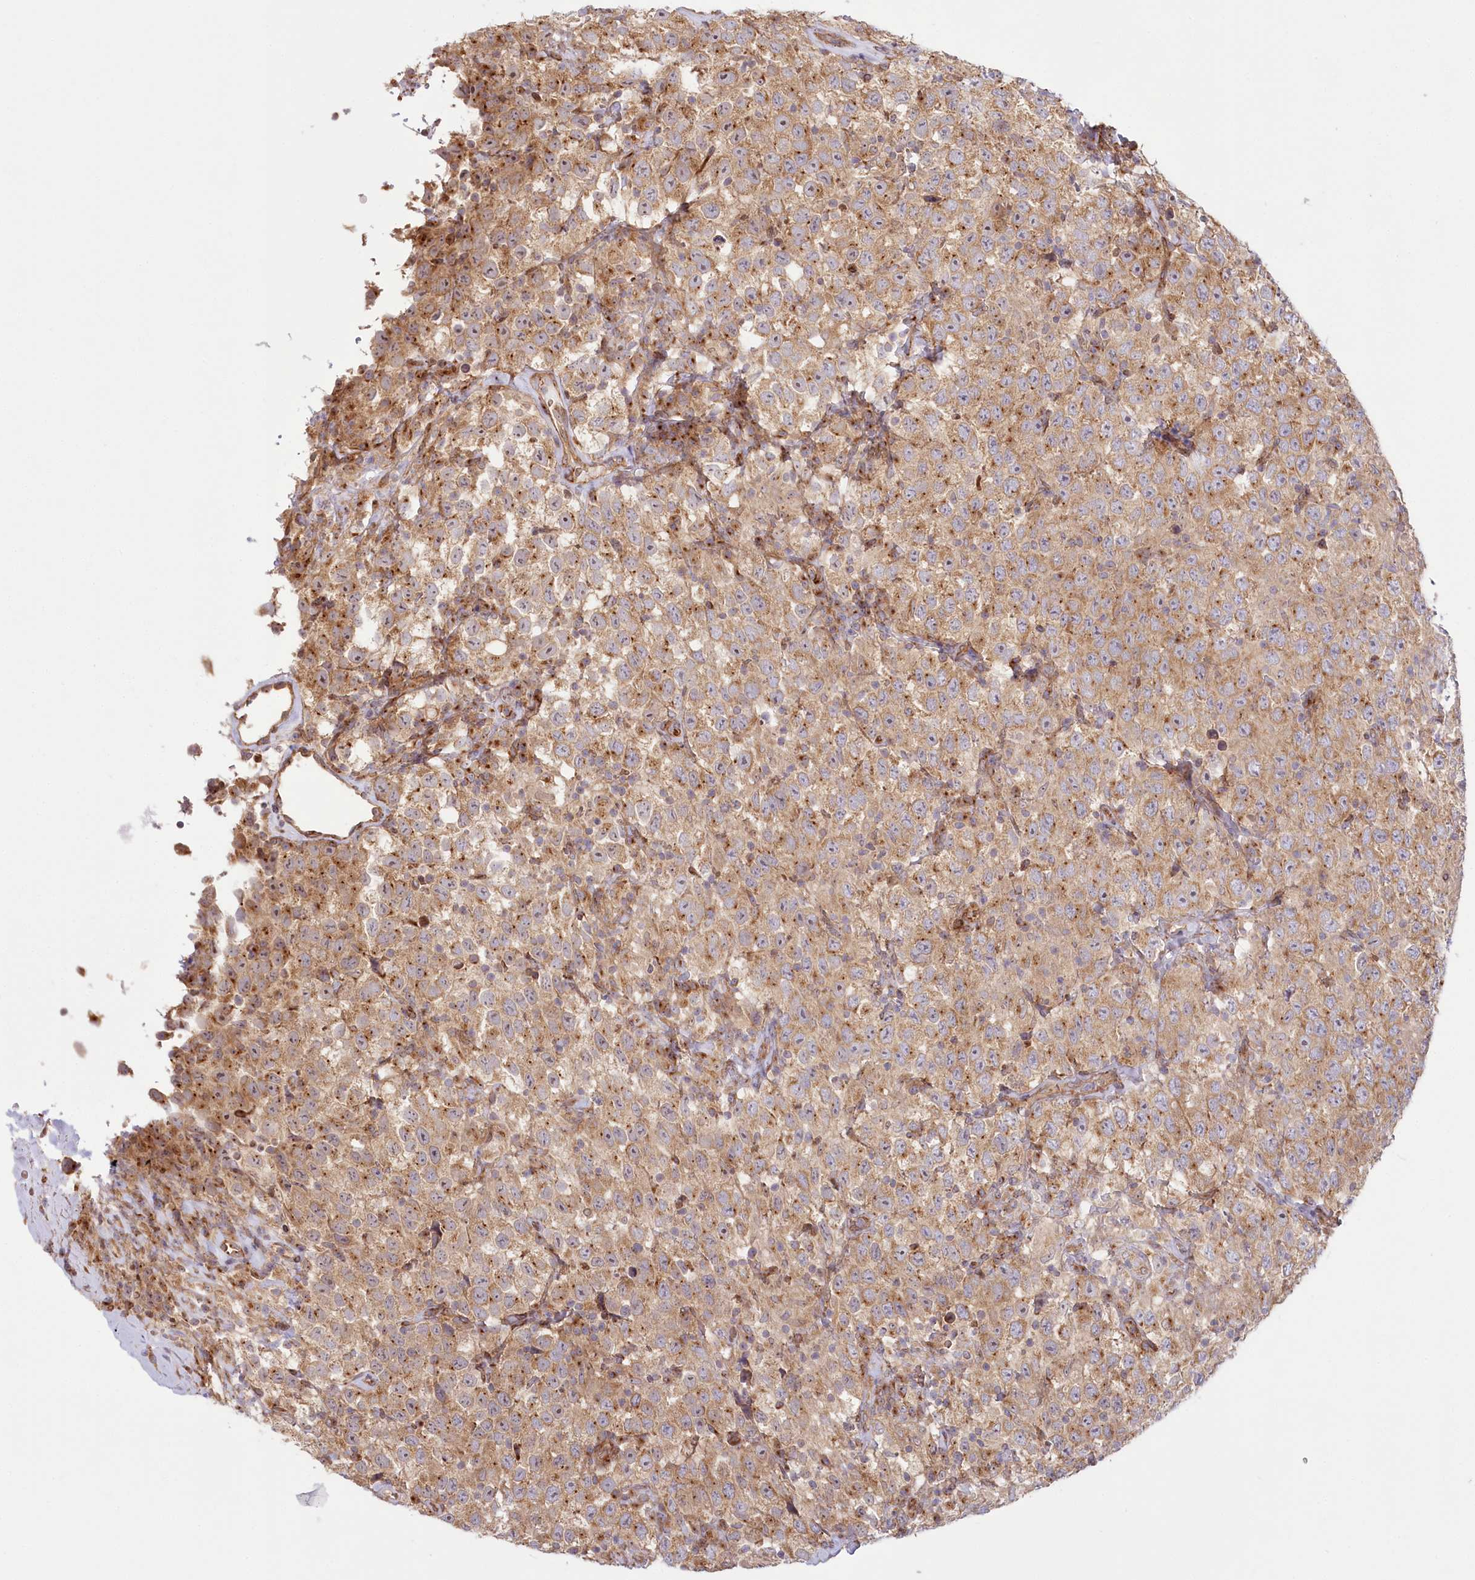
{"staining": {"intensity": "weak", "quantity": "25%-75%", "location": "cytoplasmic/membranous,nuclear"}, "tissue": "testis cancer", "cell_type": "Tumor cells", "image_type": "cancer", "snomed": [{"axis": "morphology", "description": "Seminoma, NOS"}, {"axis": "topography", "description": "Testis"}], "caption": "Seminoma (testis) stained with a brown dye shows weak cytoplasmic/membranous and nuclear positive expression in approximately 25%-75% of tumor cells.", "gene": "COMMD3", "patient": {"sex": "male", "age": 41}}